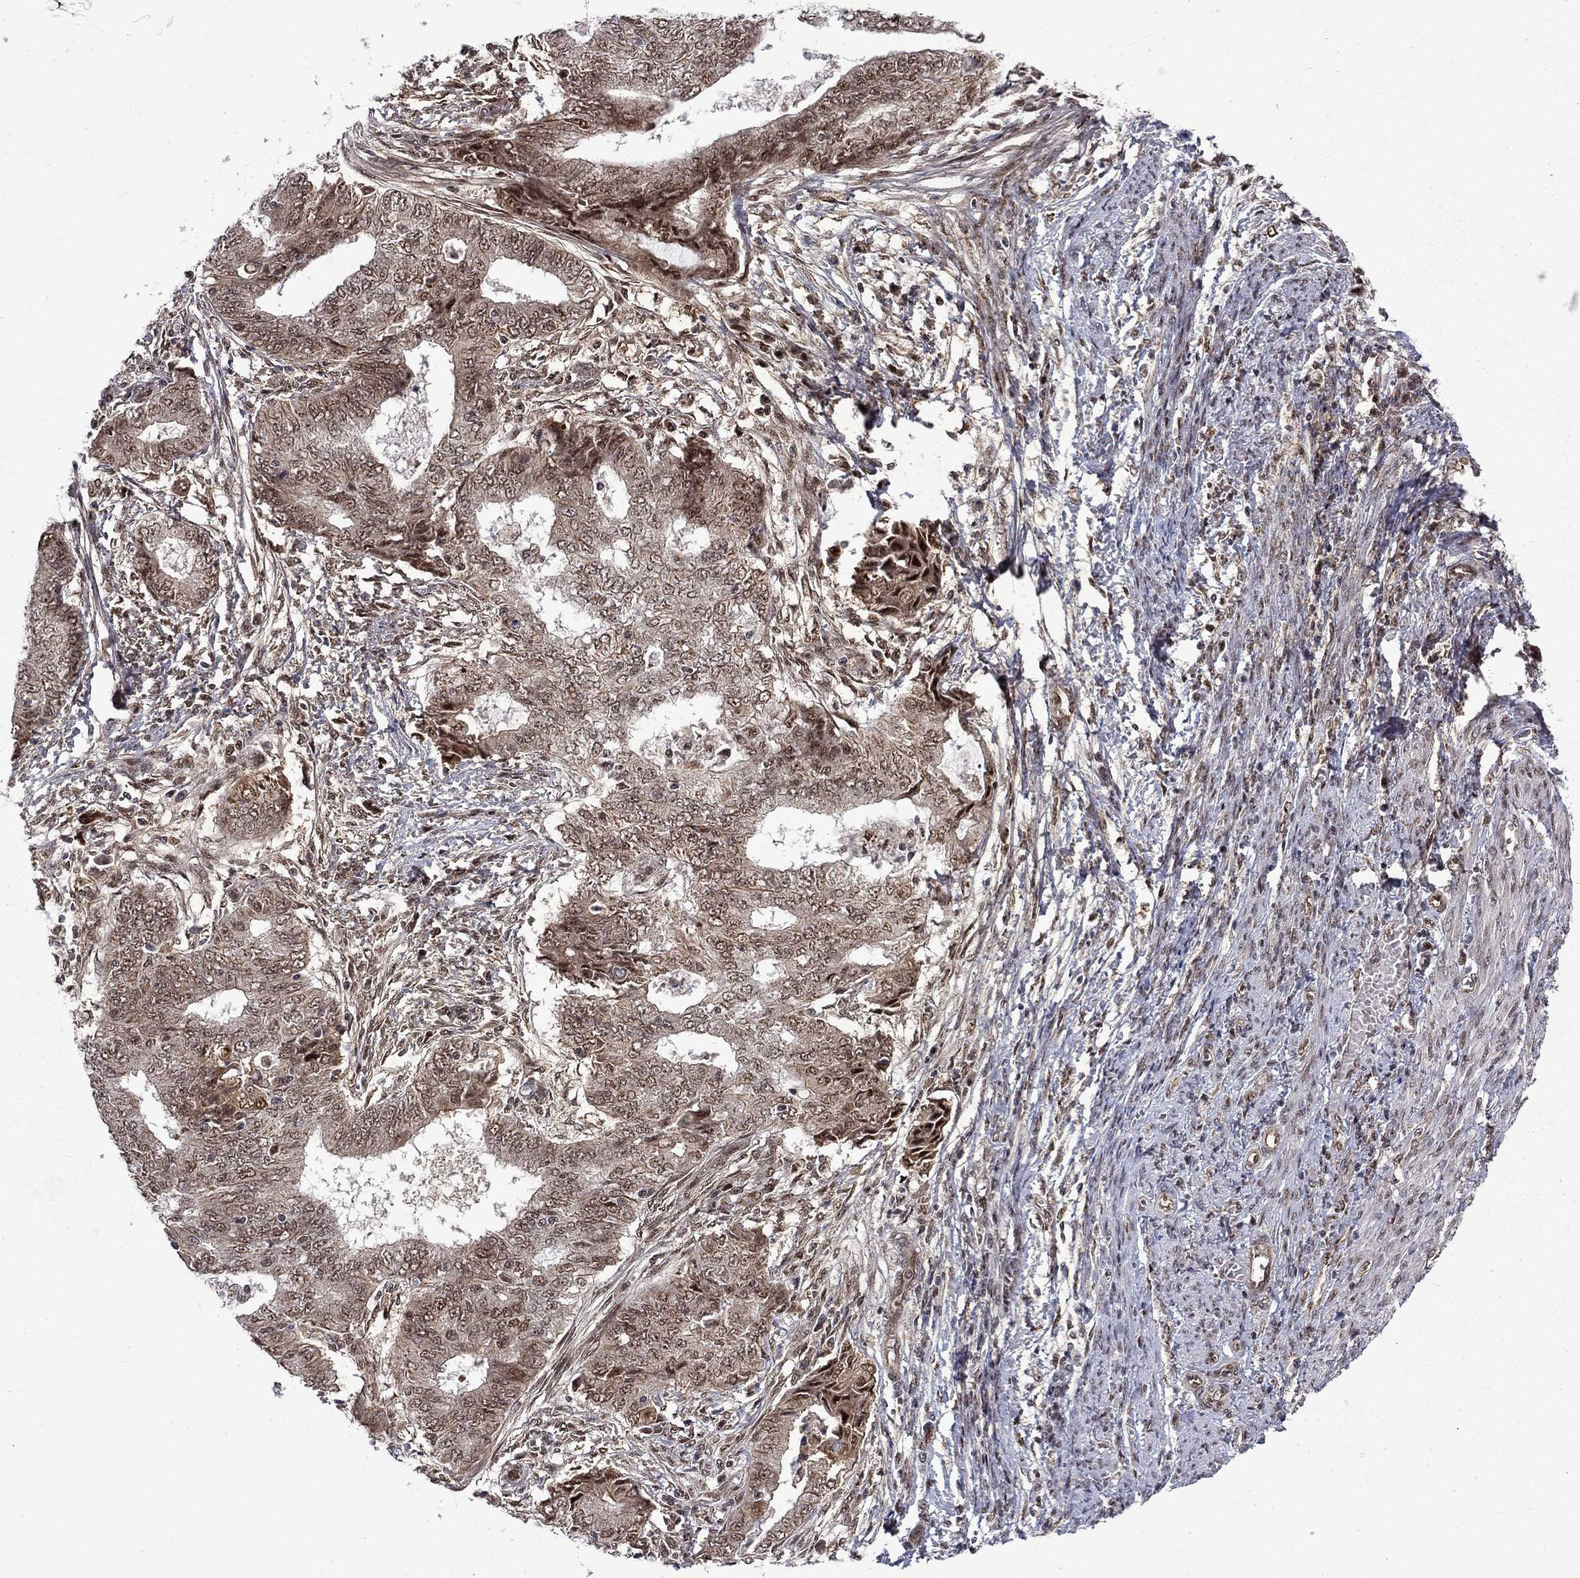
{"staining": {"intensity": "weak", "quantity": ">75%", "location": "cytoplasmic/membranous"}, "tissue": "endometrial cancer", "cell_type": "Tumor cells", "image_type": "cancer", "snomed": [{"axis": "morphology", "description": "Adenocarcinoma, NOS"}, {"axis": "topography", "description": "Endometrium"}], "caption": "Immunohistochemistry (IHC) micrograph of neoplastic tissue: adenocarcinoma (endometrial) stained using immunohistochemistry reveals low levels of weak protein expression localized specifically in the cytoplasmic/membranous of tumor cells, appearing as a cytoplasmic/membranous brown color.", "gene": "KPNA3", "patient": {"sex": "female", "age": 62}}